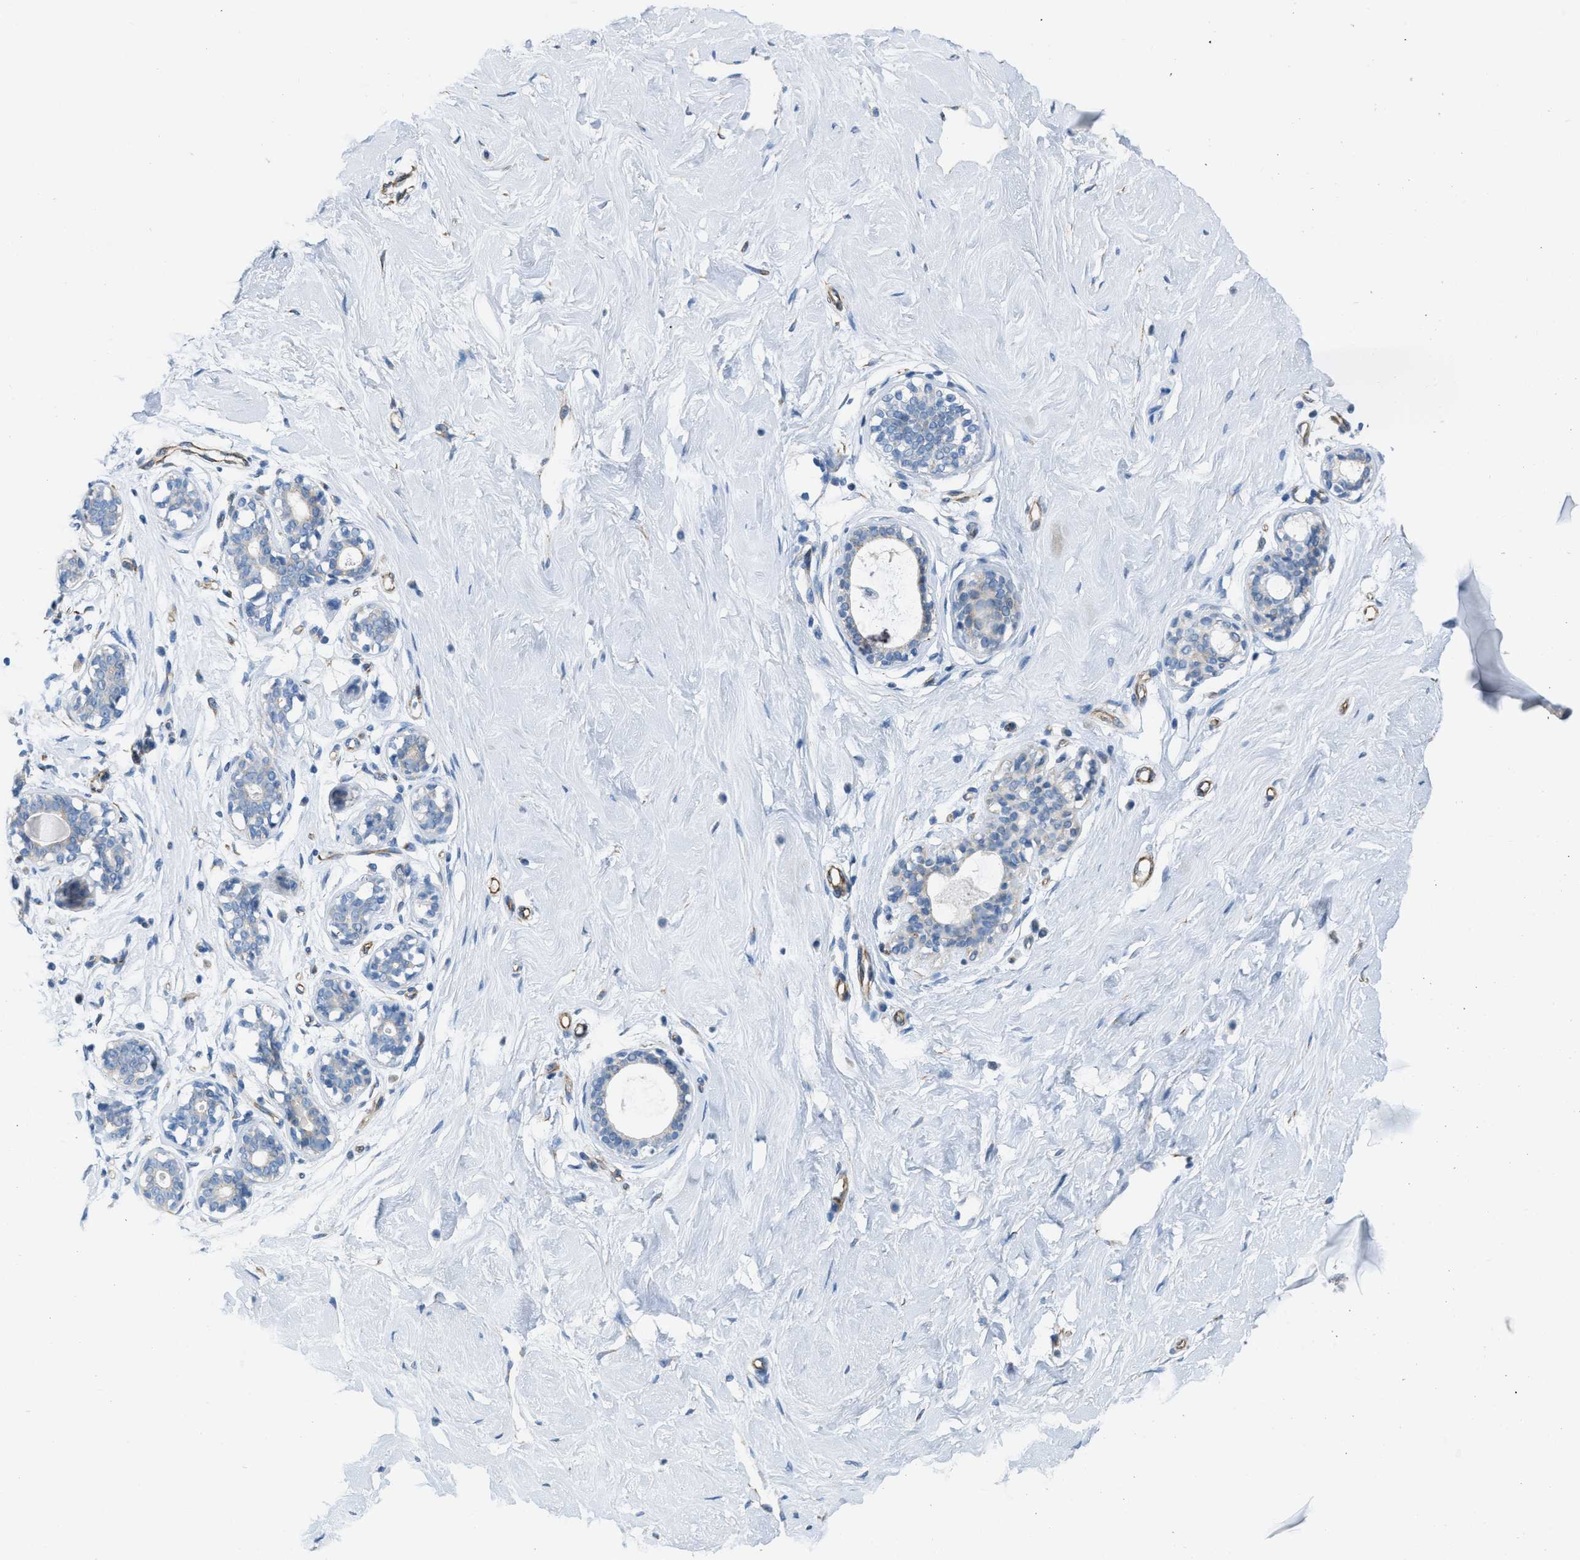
{"staining": {"intensity": "weak", "quantity": ">75%", "location": "cytoplasmic/membranous"}, "tissue": "breast", "cell_type": "Adipocytes", "image_type": "normal", "snomed": [{"axis": "morphology", "description": "Normal tissue, NOS"}, {"axis": "topography", "description": "Breast"}], "caption": "Immunohistochemical staining of benign human breast shows weak cytoplasmic/membranous protein positivity in approximately >75% of adipocytes.", "gene": "SLC12A1", "patient": {"sex": "female", "age": 23}}